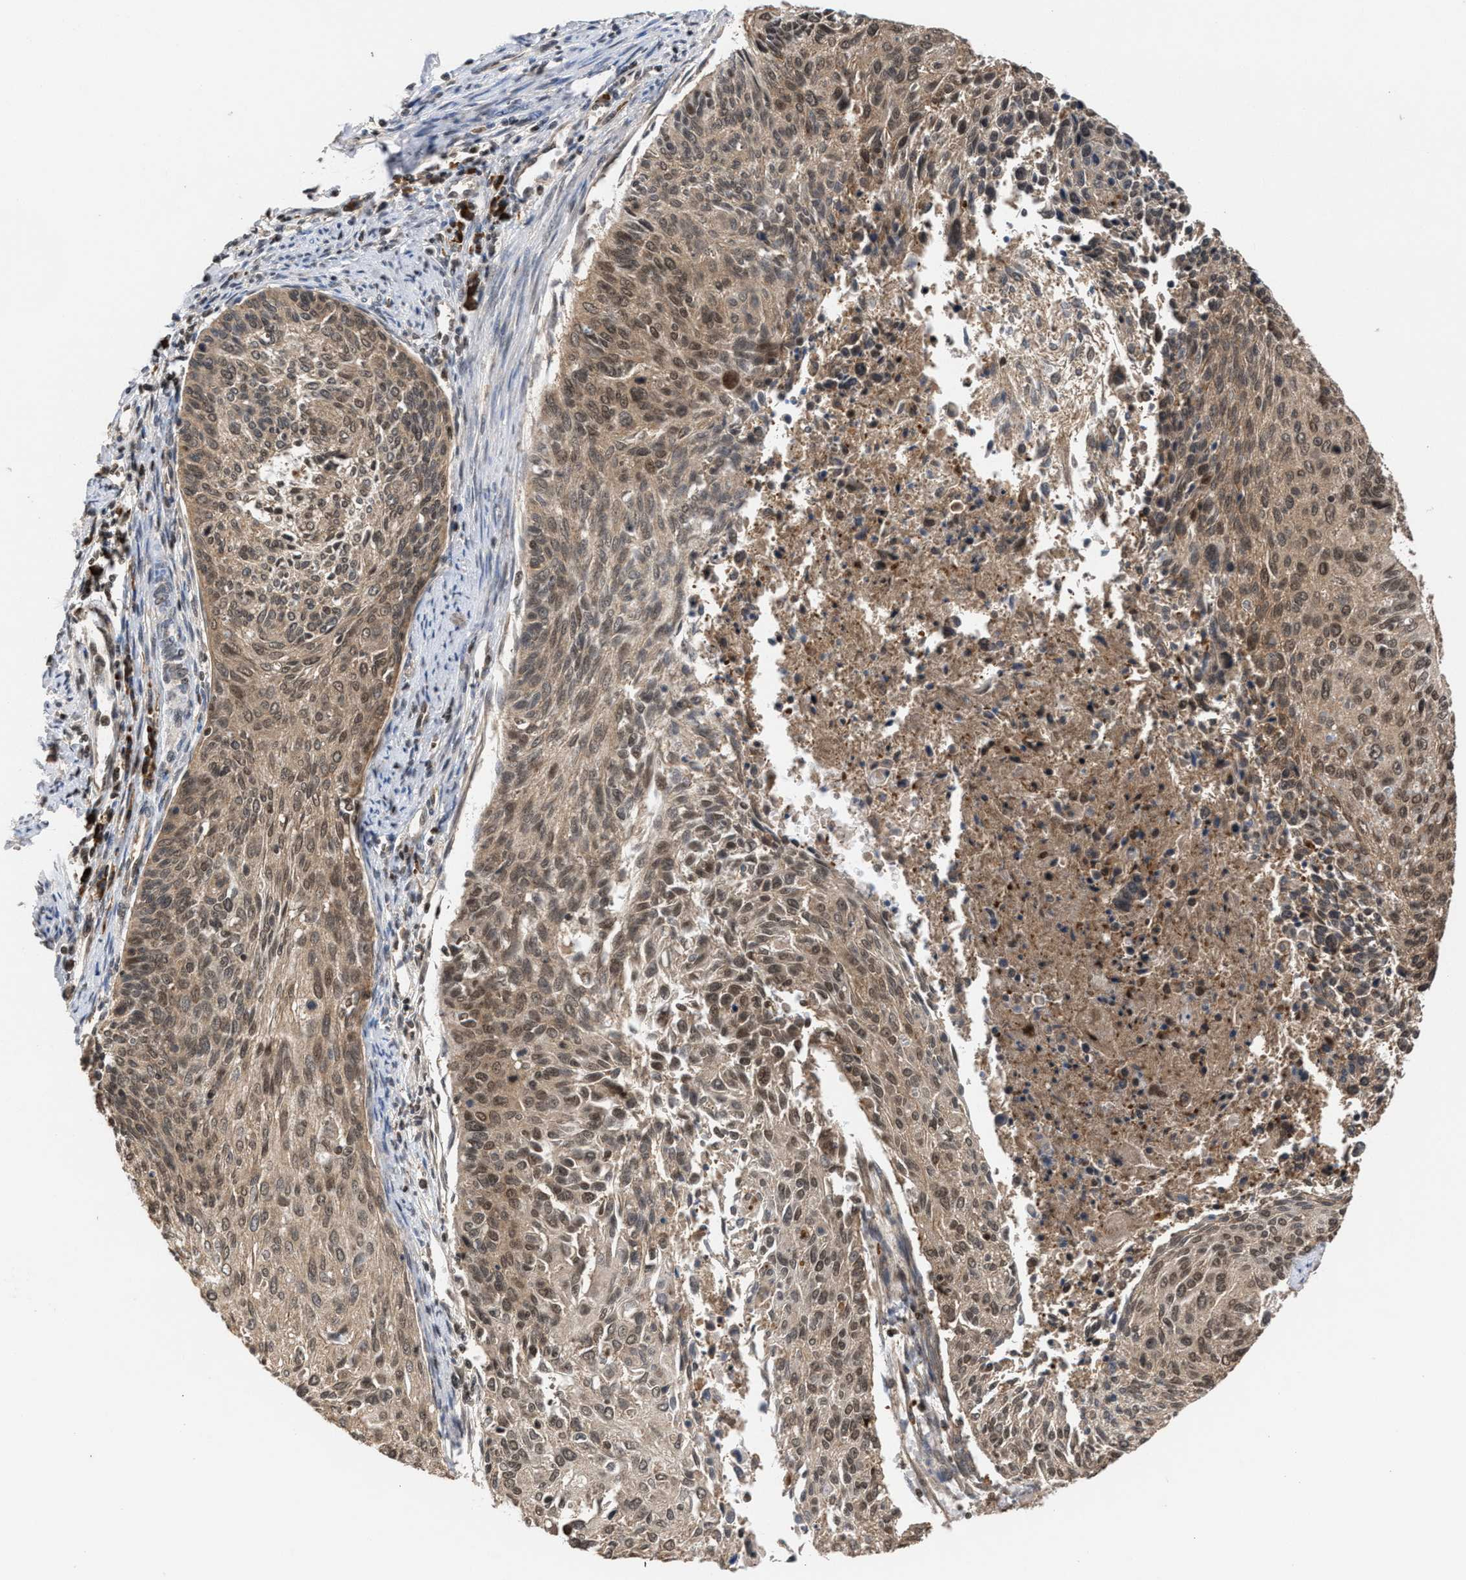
{"staining": {"intensity": "moderate", "quantity": ">75%", "location": "cytoplasmic/membranous,nuclear"}, "tissue": "cervical cancer", "cell_type": "Tumor cells", "image_type": "cancer", "snomed": [{"axis": "morphology", "description": "Squamous cell carcinoma, NOS"}, {"axis": "topography", "description": "Cervix"}], "caption": "There is medium levels of moderate cytoplasmic/membranous and nuclear expression in tumor cells of cervical cancer, as demonstrated by immunohistochemical staining (brown color).", "gene": "C9orf78", "patient": {"sex": "female", "age": 55}}